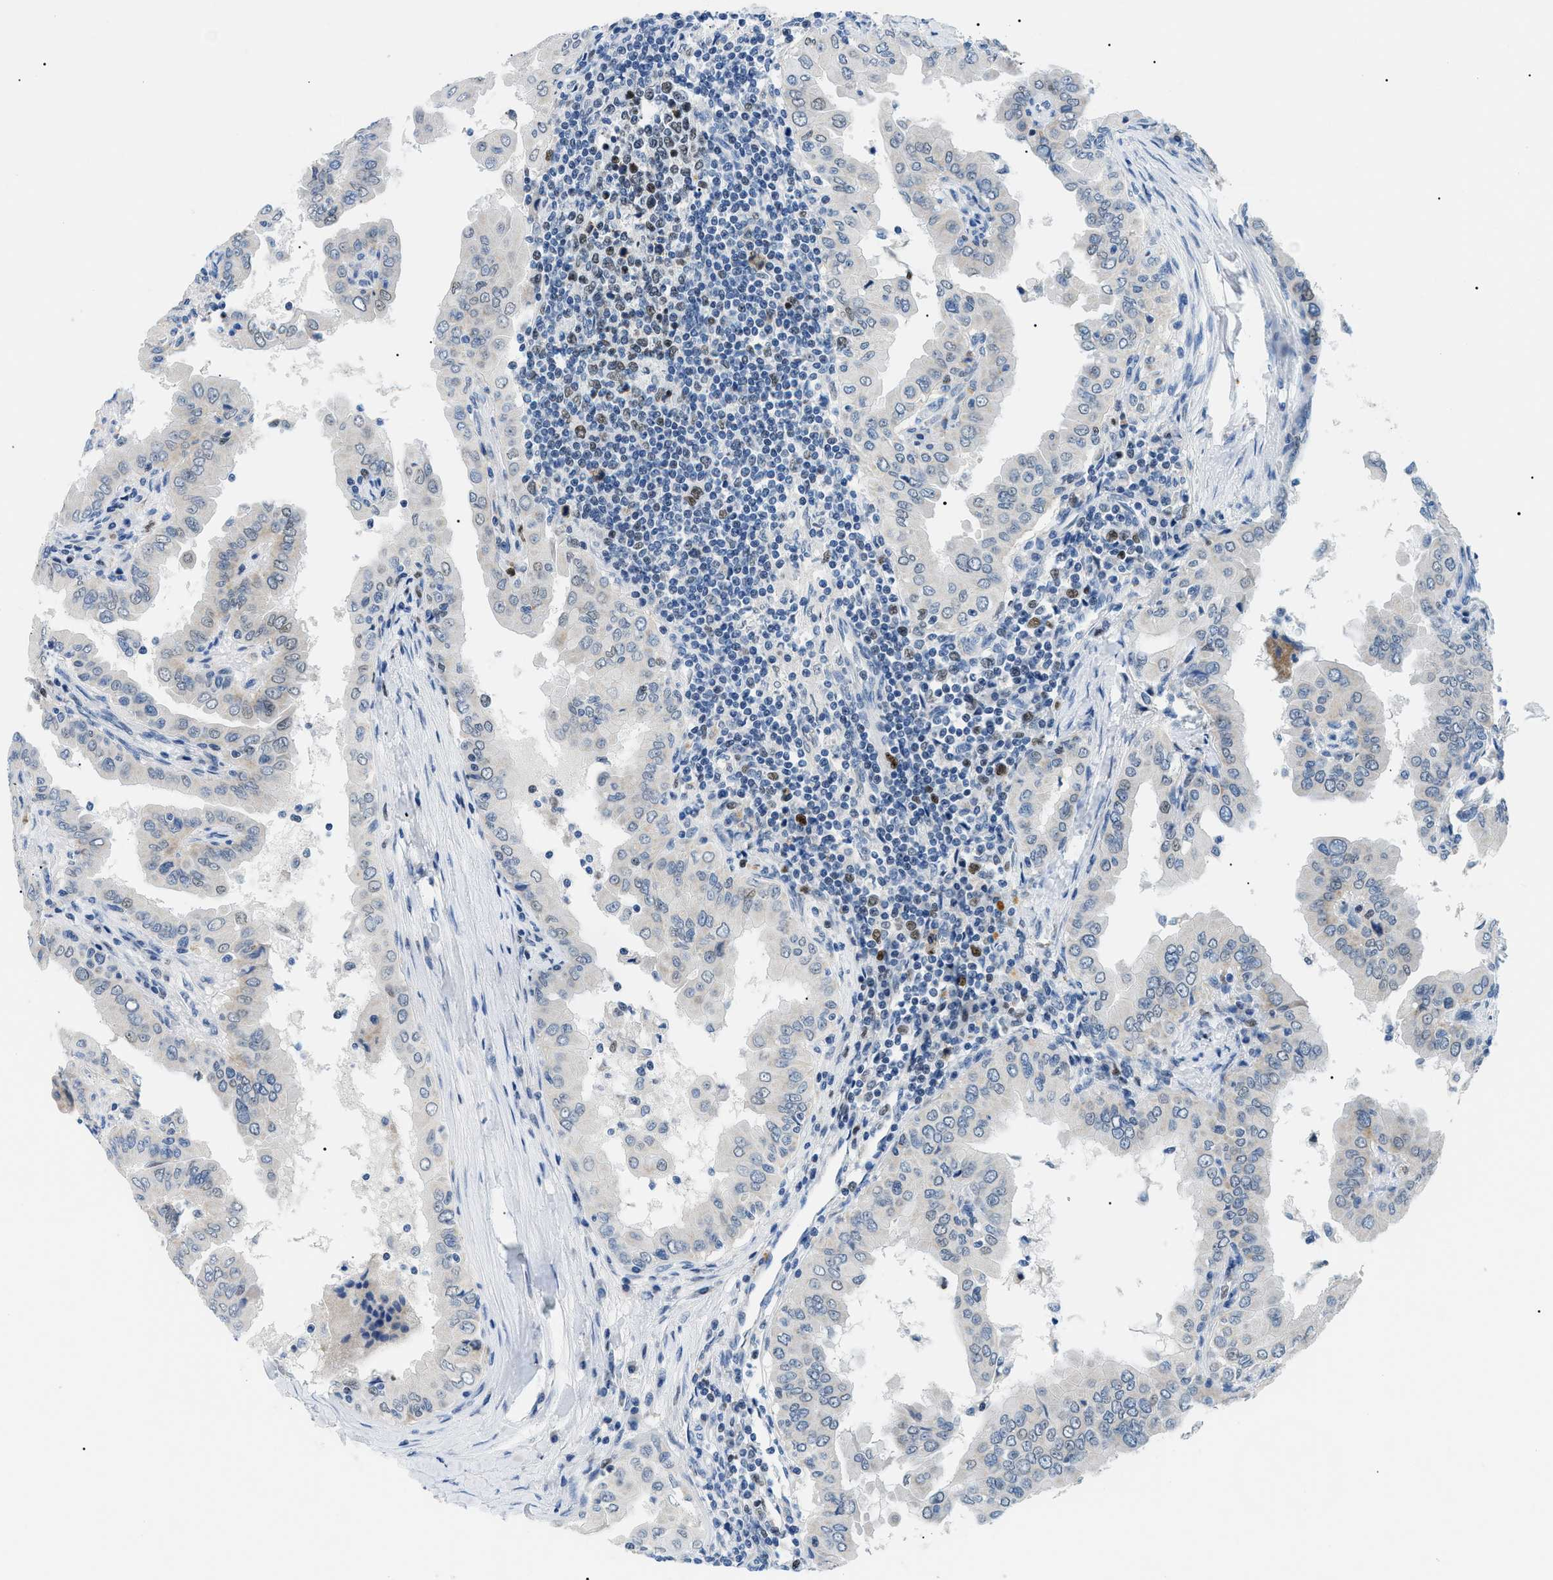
{"staining": {"intensity": "weak", "quantity": "<25%", "location": "nuclear"}, "tissue": "thyroid cancer", "cell_type": "Tumor cells", "image_type": "cancer", "snomed": [{"axis": "morphology", "description": "Papillary adenocarcinoma, NOS"}, {"axis": "topography", "description": "Thyroid gland"}], "caption": "A photomicrograph of thyroid papillary adenocarcinoma stained for a protein demonstrates no brown staining in tumor cells.", "gene": "SMARCC1", "patient": {"sex": "male", "age": 33}}